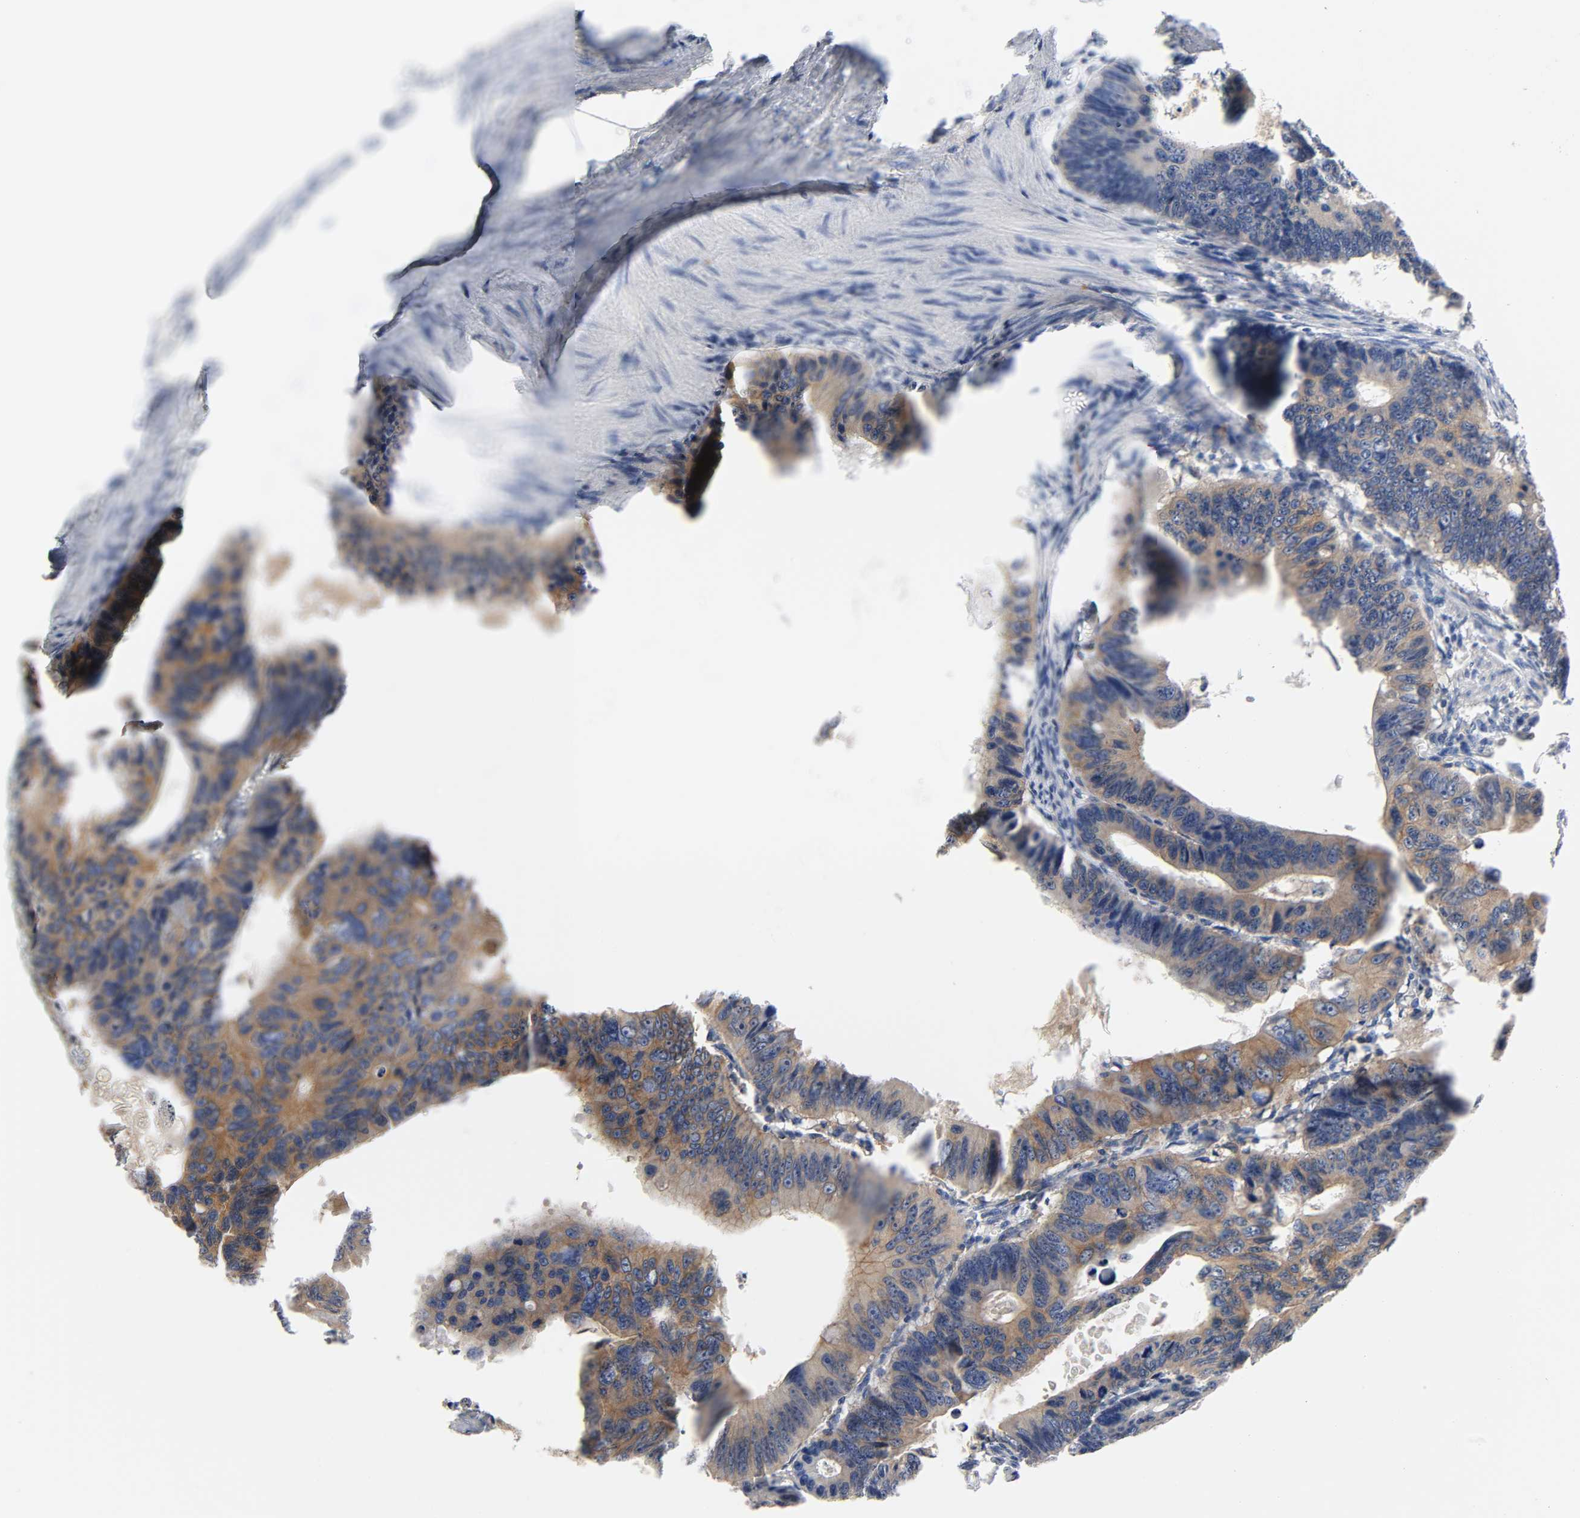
{"staining": {"intensity": "strong", "quantity": ">75%", "location": "cytoplasmic/membranous"}, "tissue": "colorectal cancer", "cell_type": "Tumor cells", "image_type": "cancer", "snomed": [{"axis": "morphology", "description": "Adenocarcinoma, NOS"}, {"axis": "topography", "description": "Colon"}], "caption": "Protein expression analysis of colorectal adenocarcinoma reveals strong cytoplasmic/membranous staining in about >75% of tumor cells.", "gene": "SRC", "patient": {"sex": "female", "age": 55}}